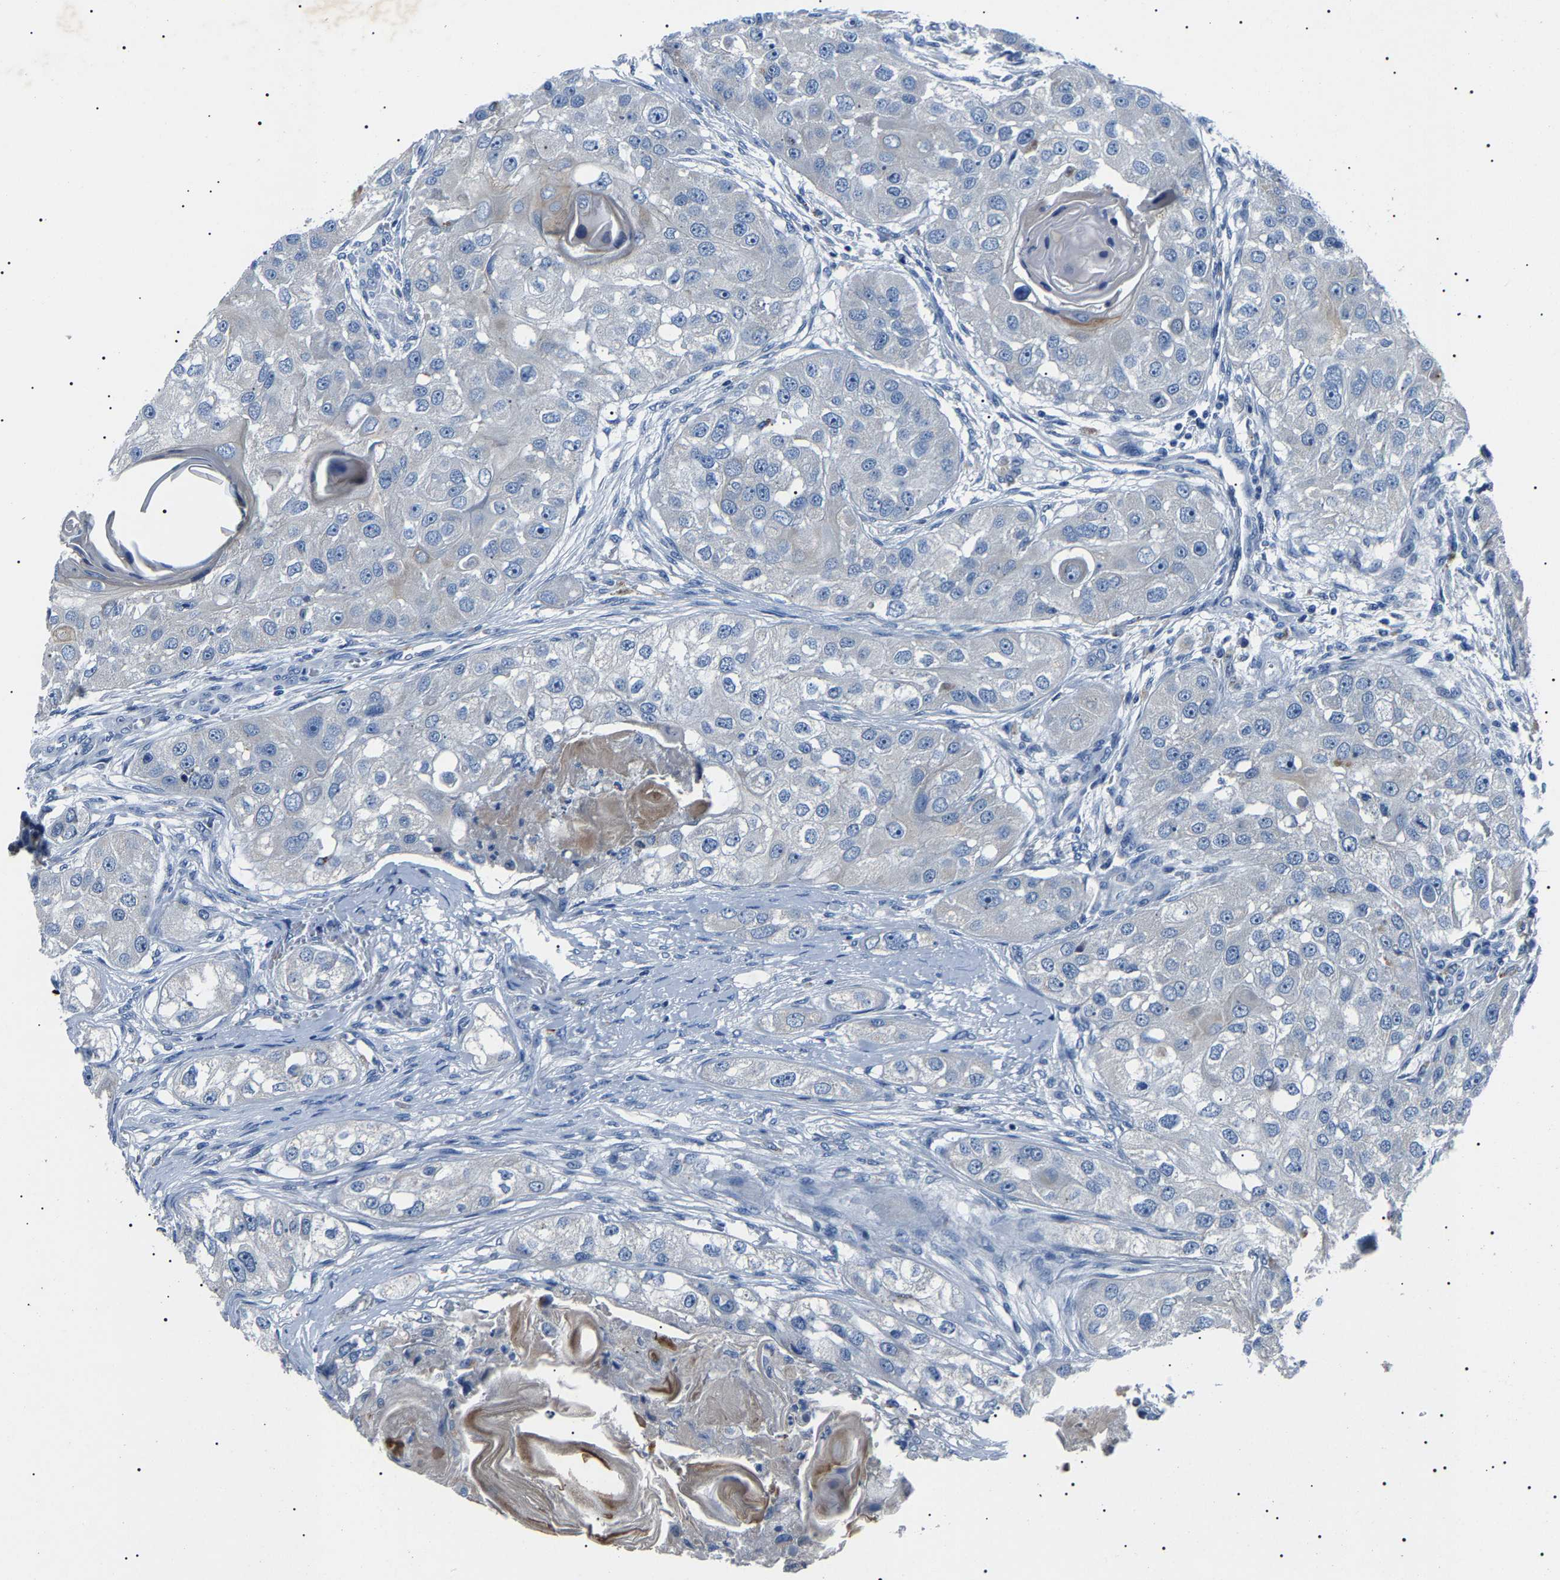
{"staining": {"intensity": "negative", "quantity": "none", "location": "none"}, "tissue": "head and neck cancer", "cell_type": "Tumor cells", "image_type": "cancer", "snomed": [{"axis": "morphology", "description": "Normal tissue, NOS"}, {"axis": "morphology", "description": "Squamous cell carcinoma, NOS"}, {"axis": "topography", "description": "Skeletal muscle"}, {"axis": "topography", "description": "Head-Neck"}], "caption": "This micrograph is of squamous cell carcinoma (head and neck) stained with immunohistochemistry to label a protein in brown with the nuclei are counter-stained blue. There is no expression in tumor cells.", "gene": "KLK15", "patient": {"sex": "male", "age": 51}}